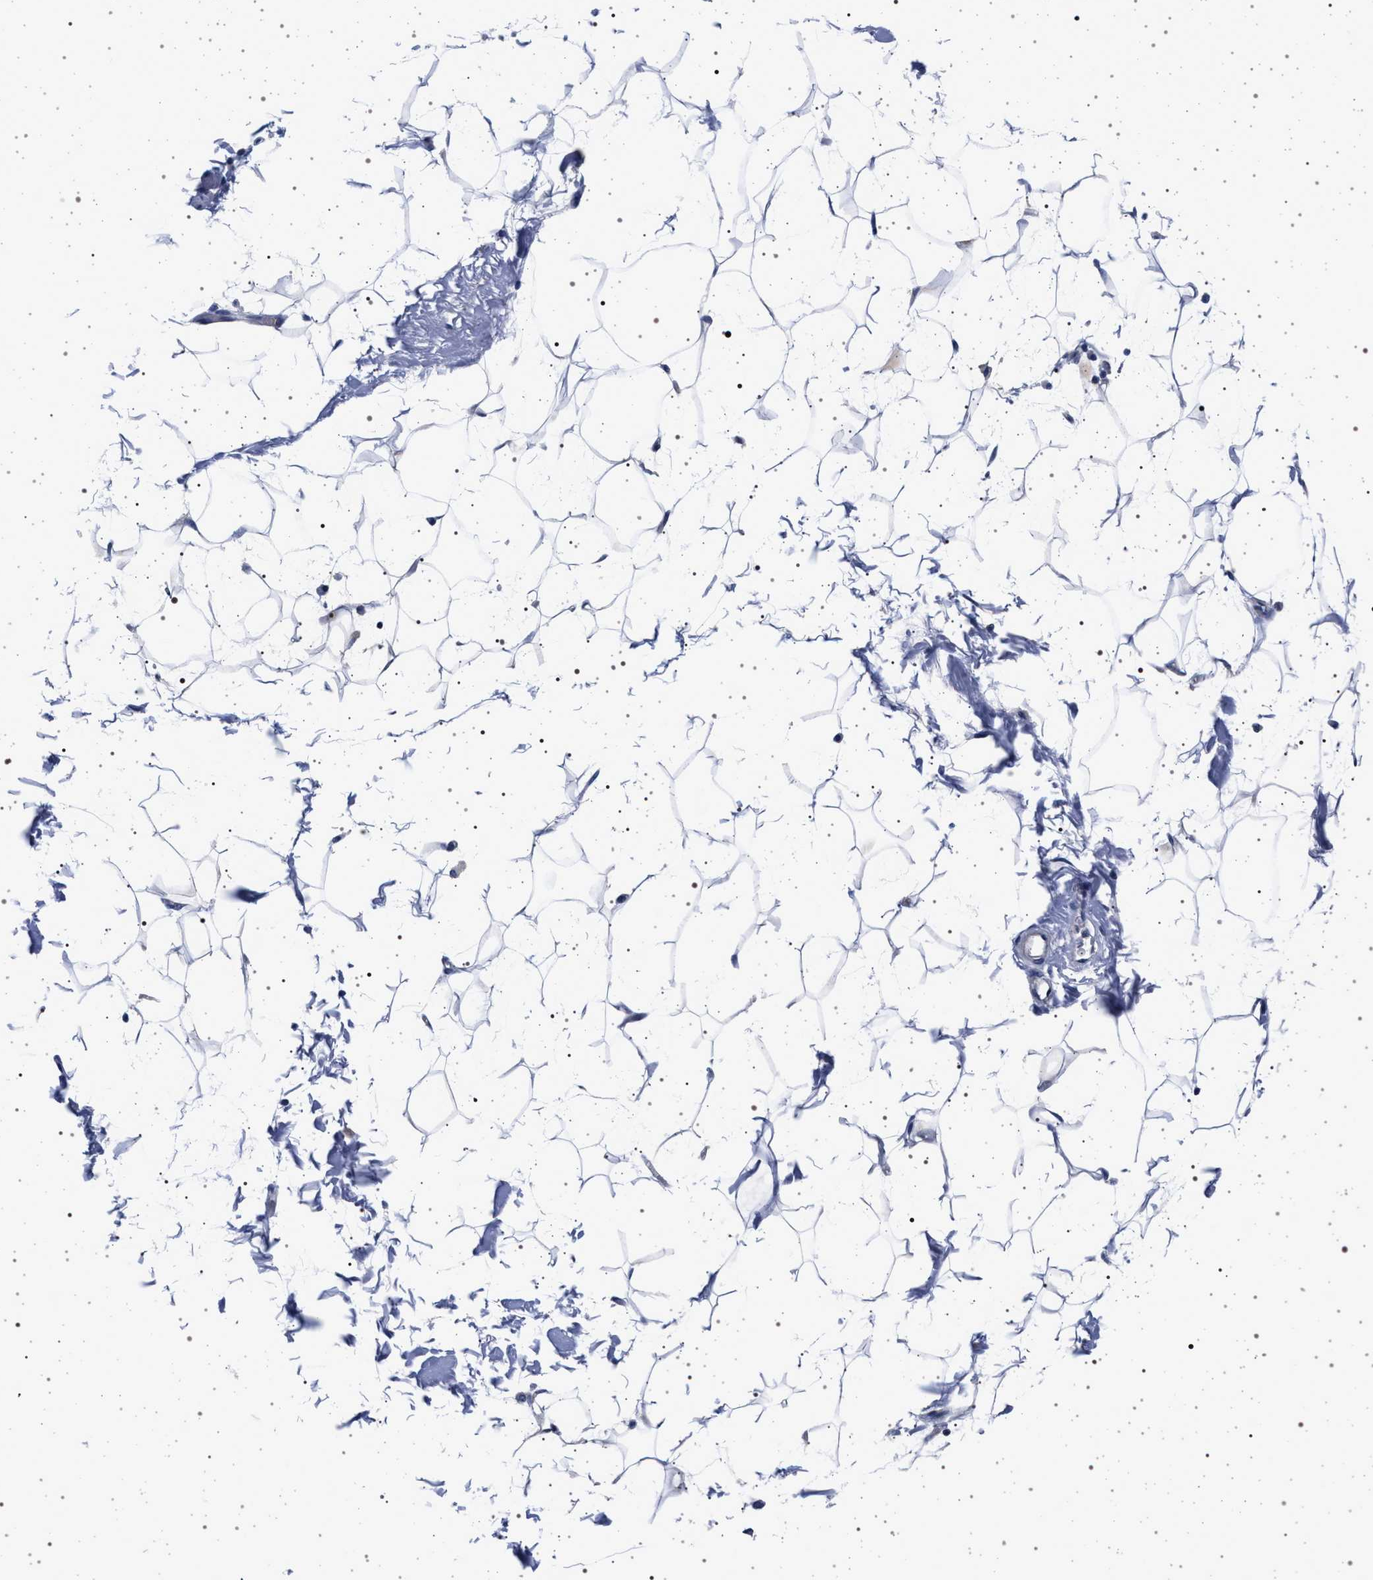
{"staining": {"intensity": "negative", "quantity": "none", "location": "none"}, "tissue": "adipose tissue", "cell_type": "Adipocytes", "image_type": "normal", "snomed": [{"axis": "morphology", "description": "Normal tissue, NOS"}, {"axis": "topography", "description": "Soft tissue"}], "caption": "Histopathology image shows no significant protein expression in adipocytes of benign adipose tissue. (Stains: DAB (3,3'-diaminobenzidine) immunohistochemistry with hematoxylin counter stain, Microscopy: brightfield microscopy at high magnification).", "gene": "SLC9A1", "patient": {"sex": "male", "age": 72}}